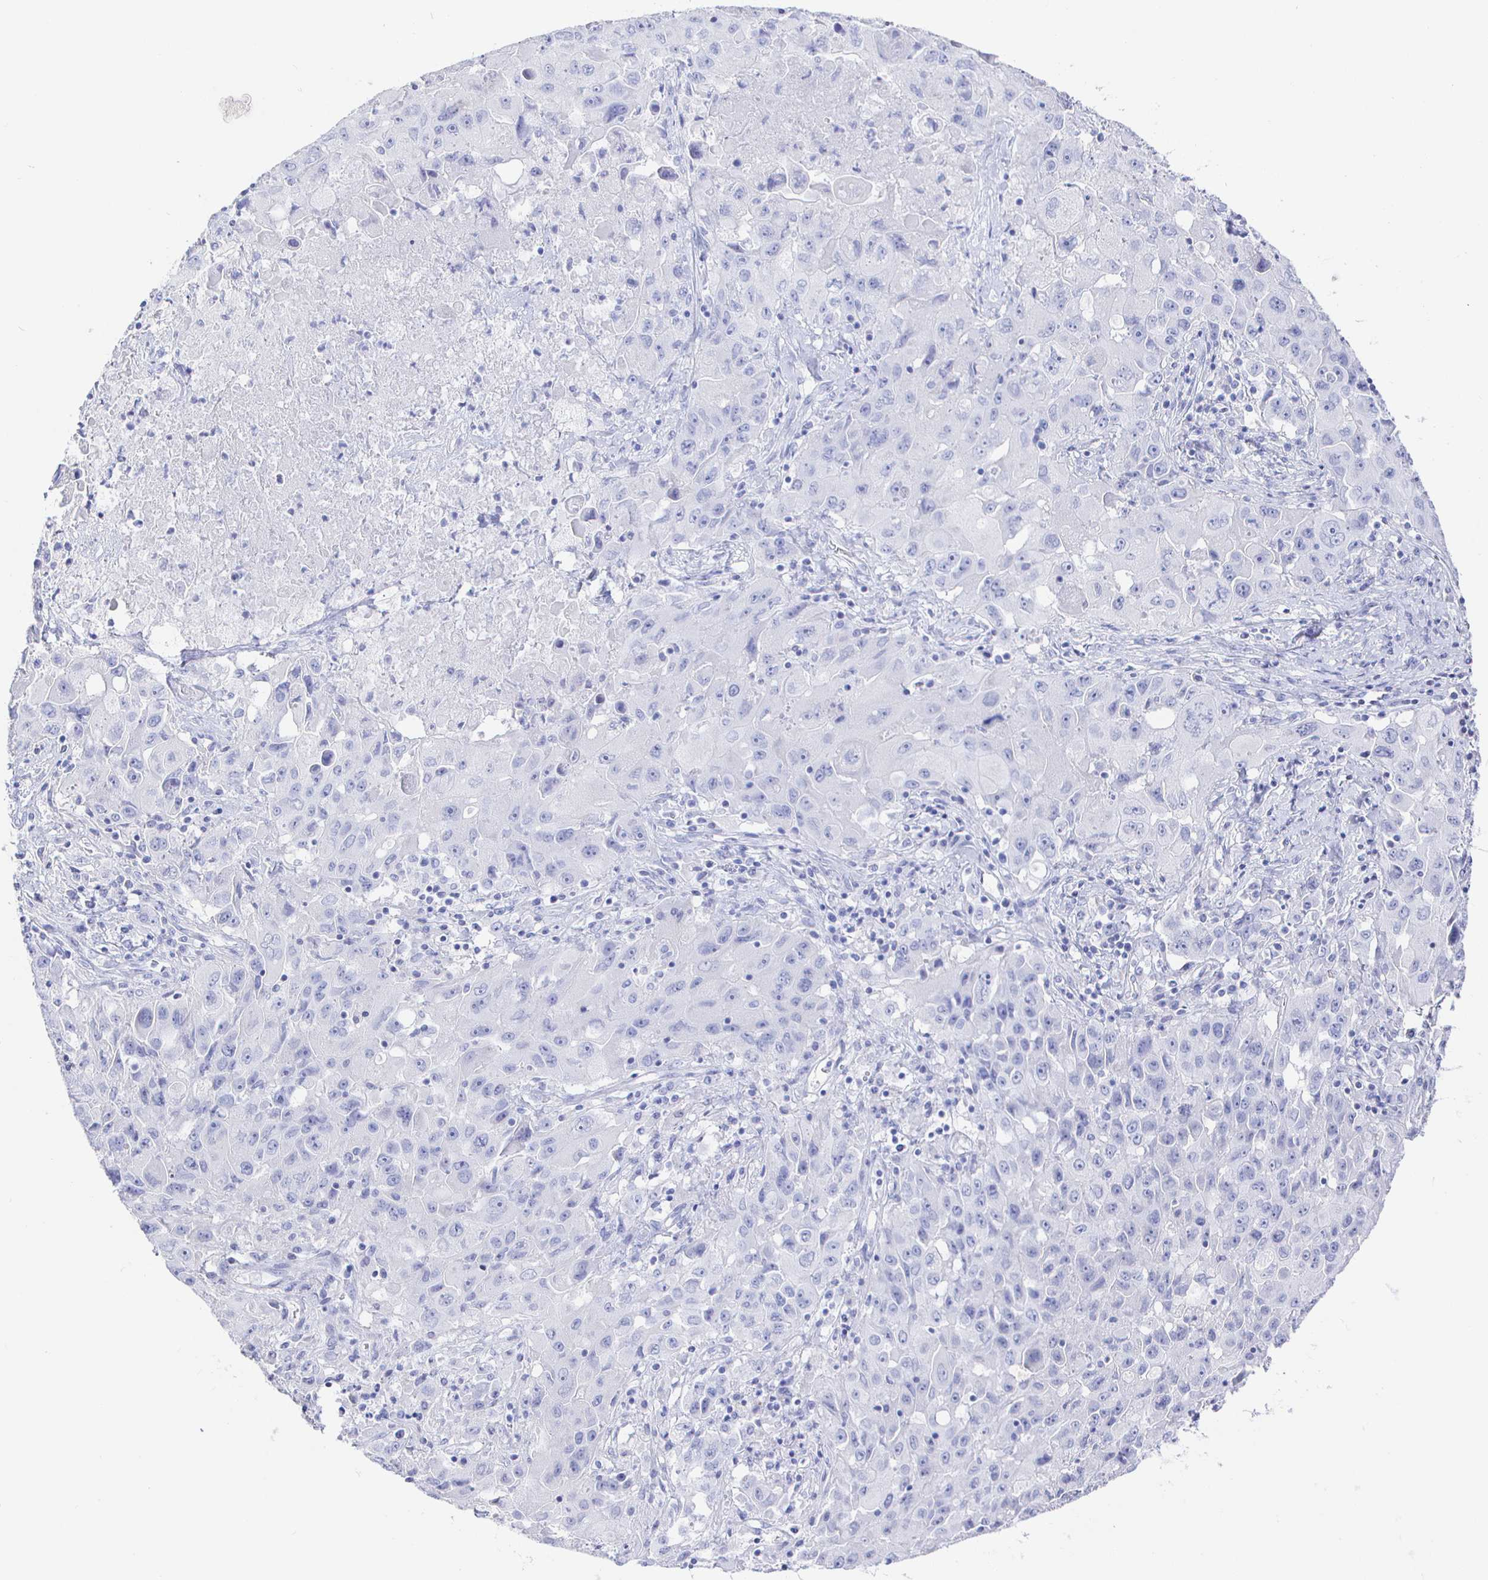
{"staining": {"intensity": "negative", "quantity": "none", "location": "none"}, "tissue": "lung cancer", "cell_type": "Tumor cells", "image_type": "cancer", "snomed": [{"axis": "morphology", "description": "Squamous cell carcinoma, NOS"}, {"axis": "topography", "description": "Lung"}], "caption": "An image of human lung squamous cell carcinoma is negative for staining in tumor cells.", "gene": "CLCA1", "patient": {"sex": "male", "age": 63}}